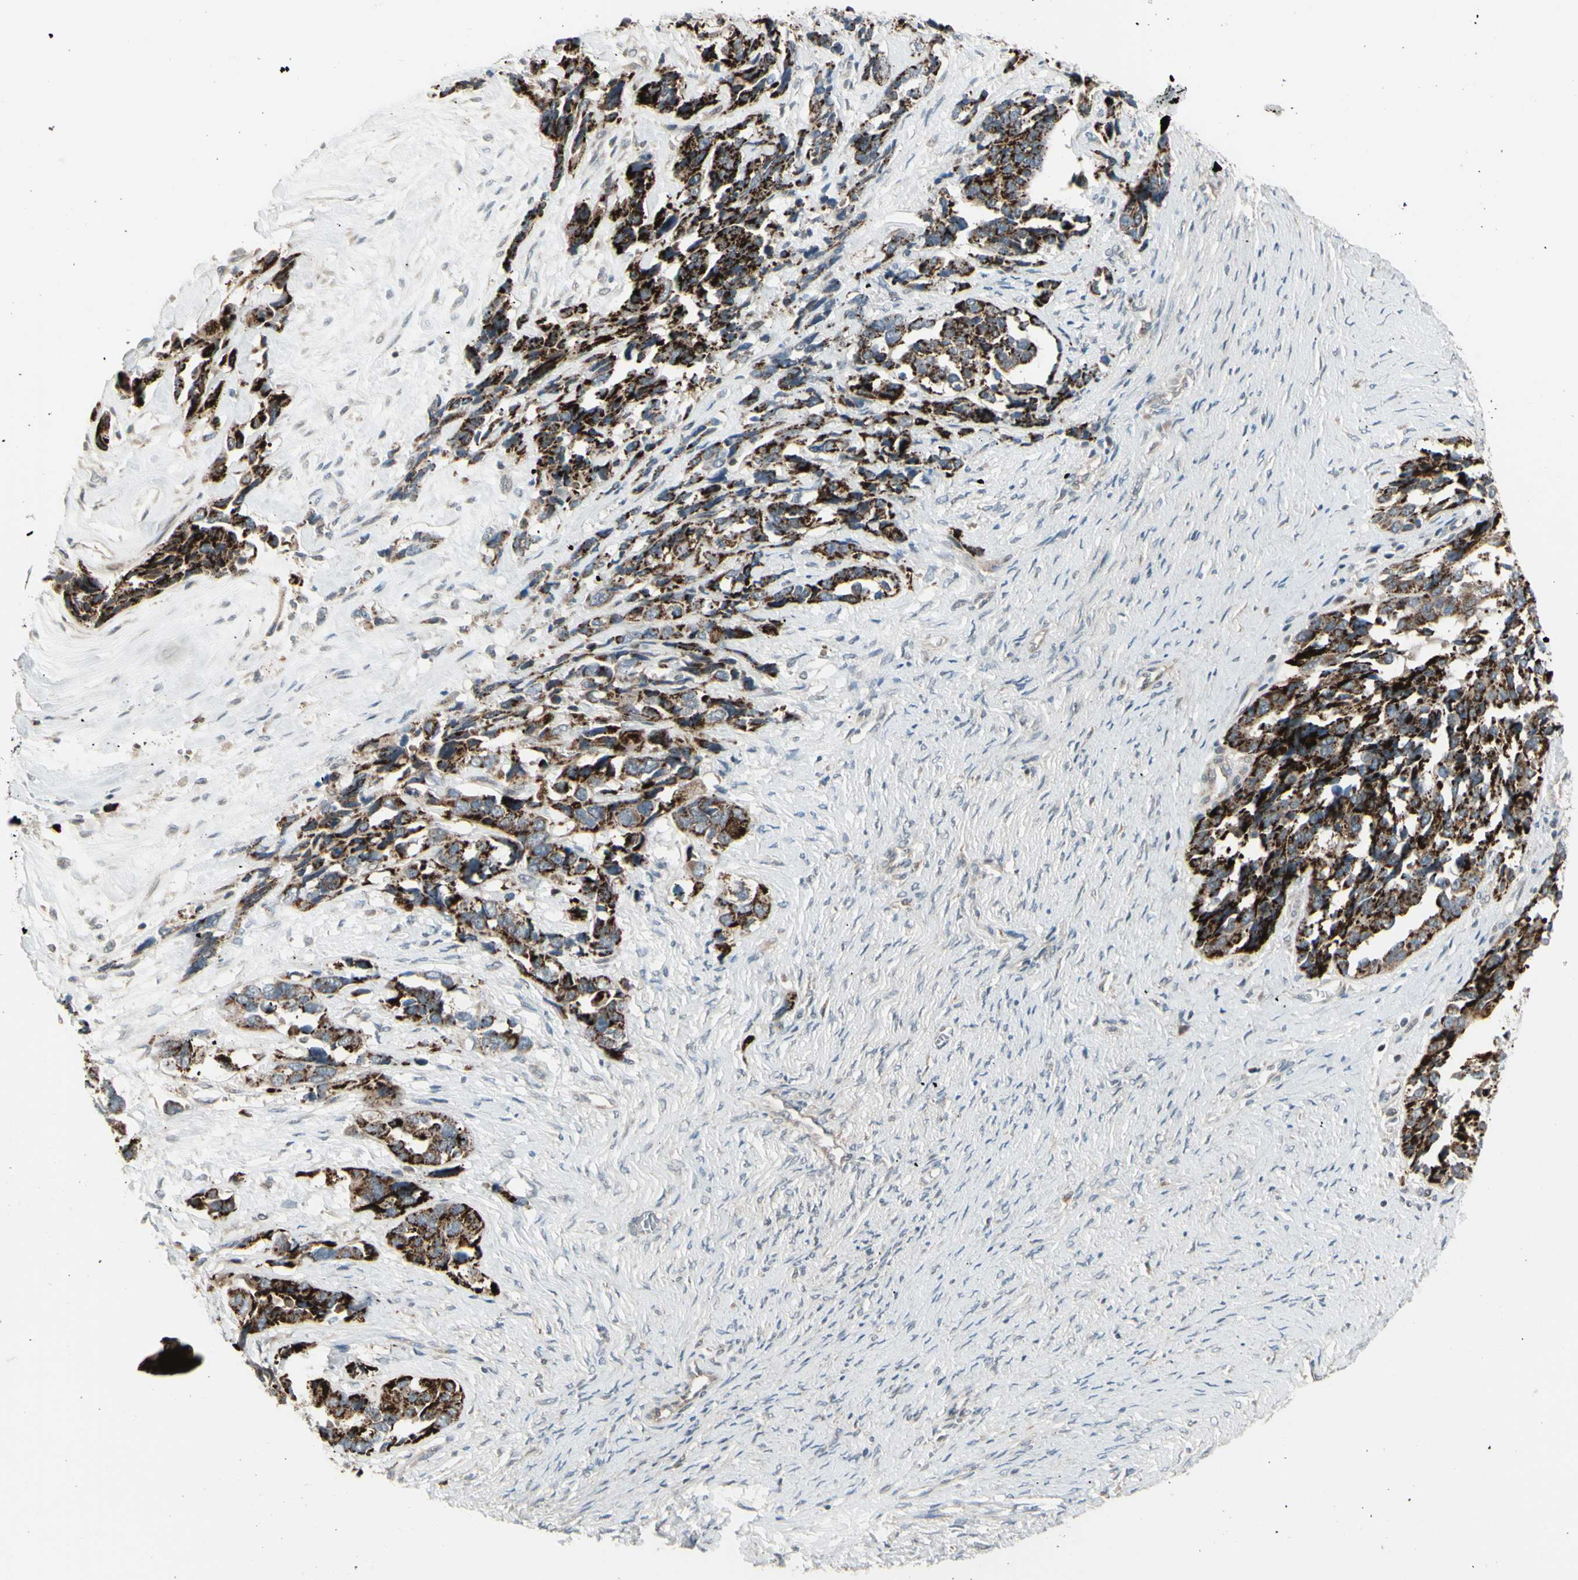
{"staining": {"intensity": "strong", "quantity": ">75%", "location": "cytoplasmic/membranous"}, "tissue": "ovarian cancer", "cell_type": "Tumor cells", "image_type": "cancer", "snomed": [{"axis": "morphology", "description": "Cystadenocarcinoma, serous, NOS"}, {"axis": "topography", "description": "Ovary"}], "caption": "High-magnification brightfield microscopy of serous cystadenocarcinoma (ovarian) stained with DAB (3,3'-diaminobenzidine) (brown) and counterstained with hematoxylin (blue). tumor cells exhibit strong cytoplasmic/membranous staining is present in approximately>75% of cells. (Stains: DAB (3,3'-diaminobenzidine) in brown, nuclei in blue, Microscopy: brightfield microscopy at high magnification).", "gene": "OSTM1", "patient": {"sex": "female", "age": 44}}